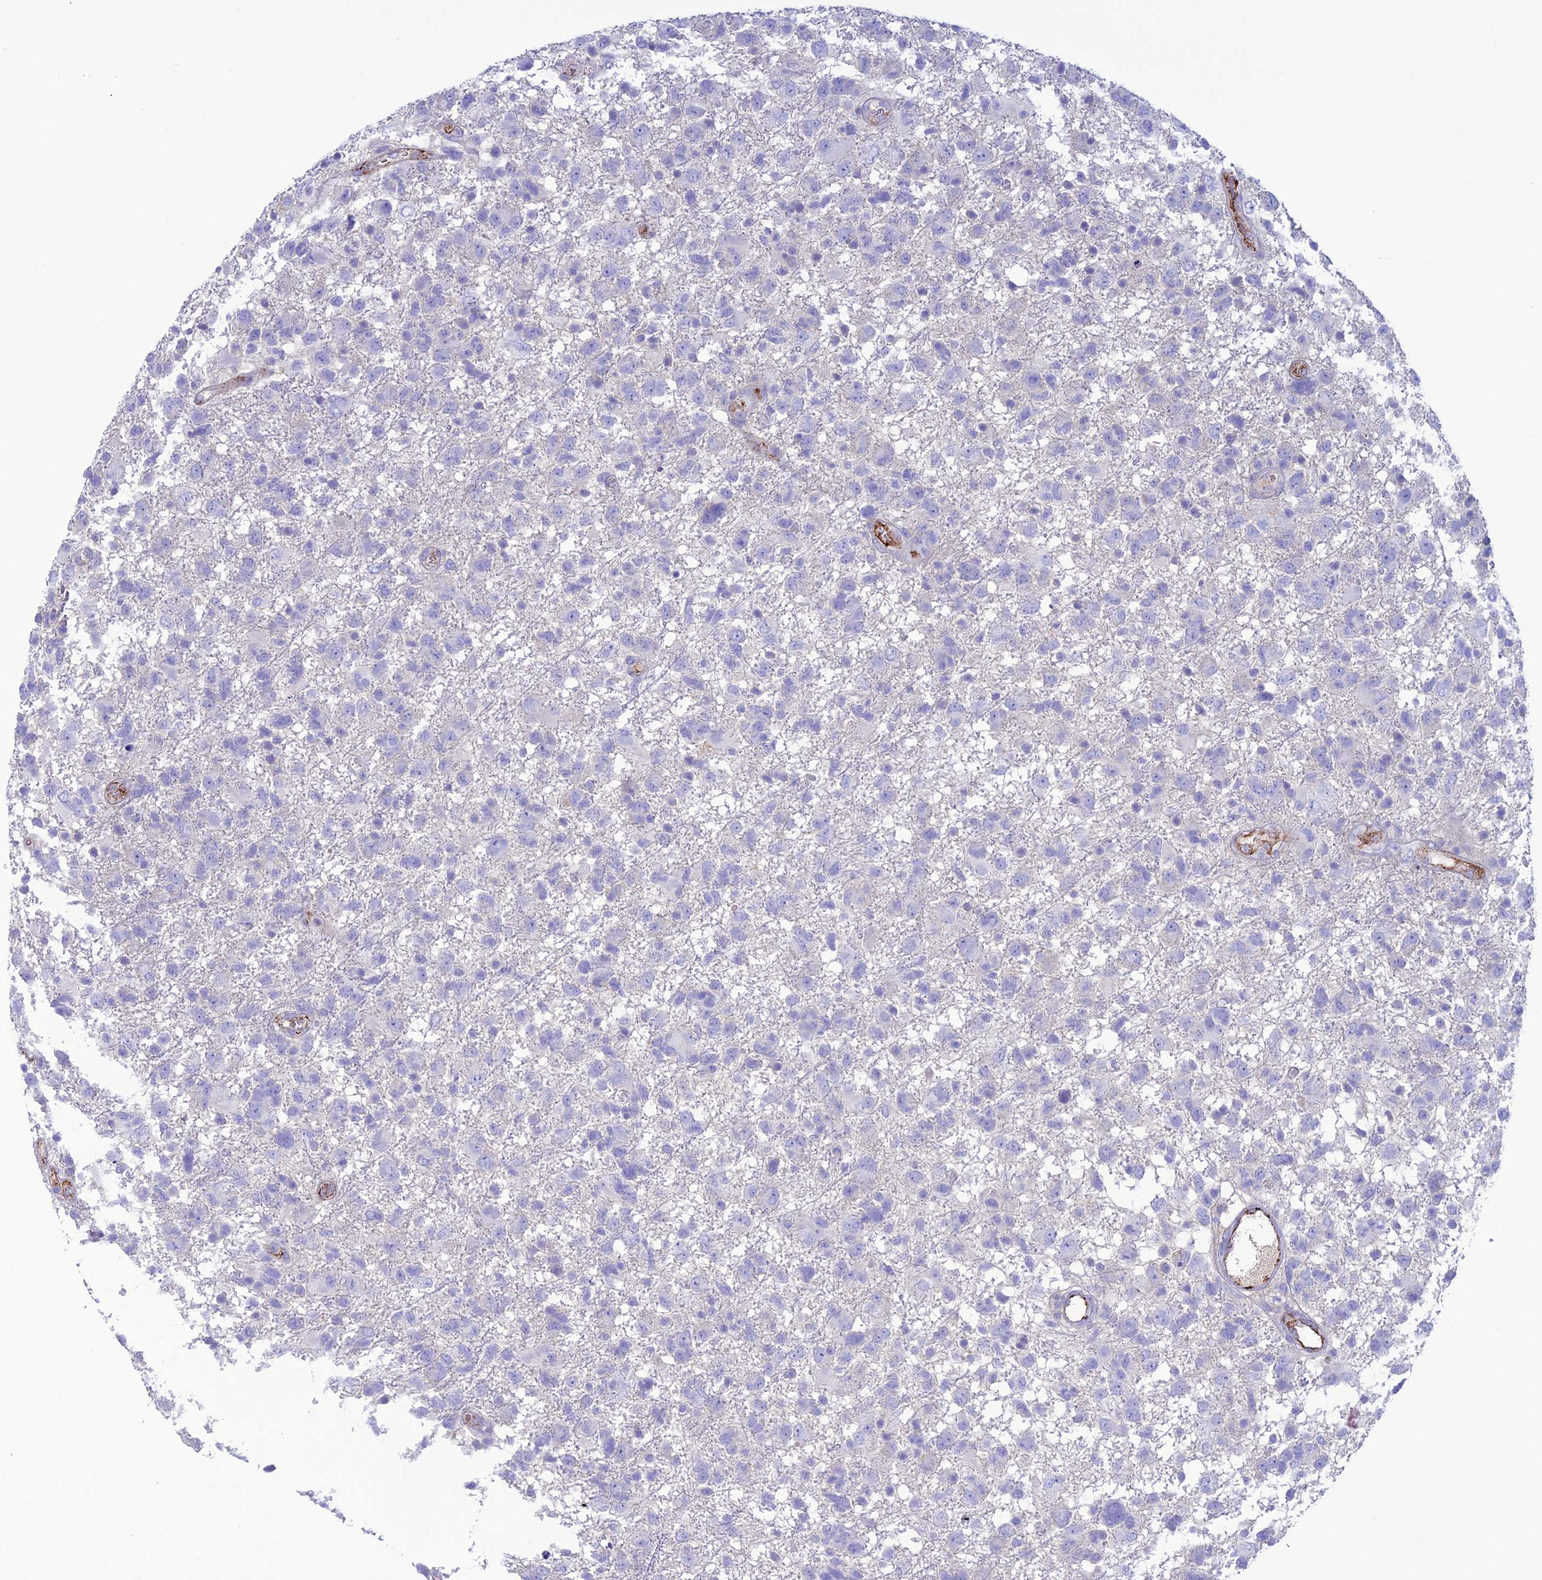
{"staining": {"intensity": "negative", "quantity": "none", "location": "none"}, "tissue": "glioma", "cell_type": "Tumor cells", "image_type": "cancer", "snomed": [{"axis": "morphology", "description": "Glioma, malignant, High grade"}, {"axis": "topography", "description": "Brain"}], "caption": "This is an immunohistochemistry (IHC) micrograph of human glioma. There is no positivity in tumor cells.", "gene": "CDC42EP5", "patient": {"sex": "male", "age": 61}}